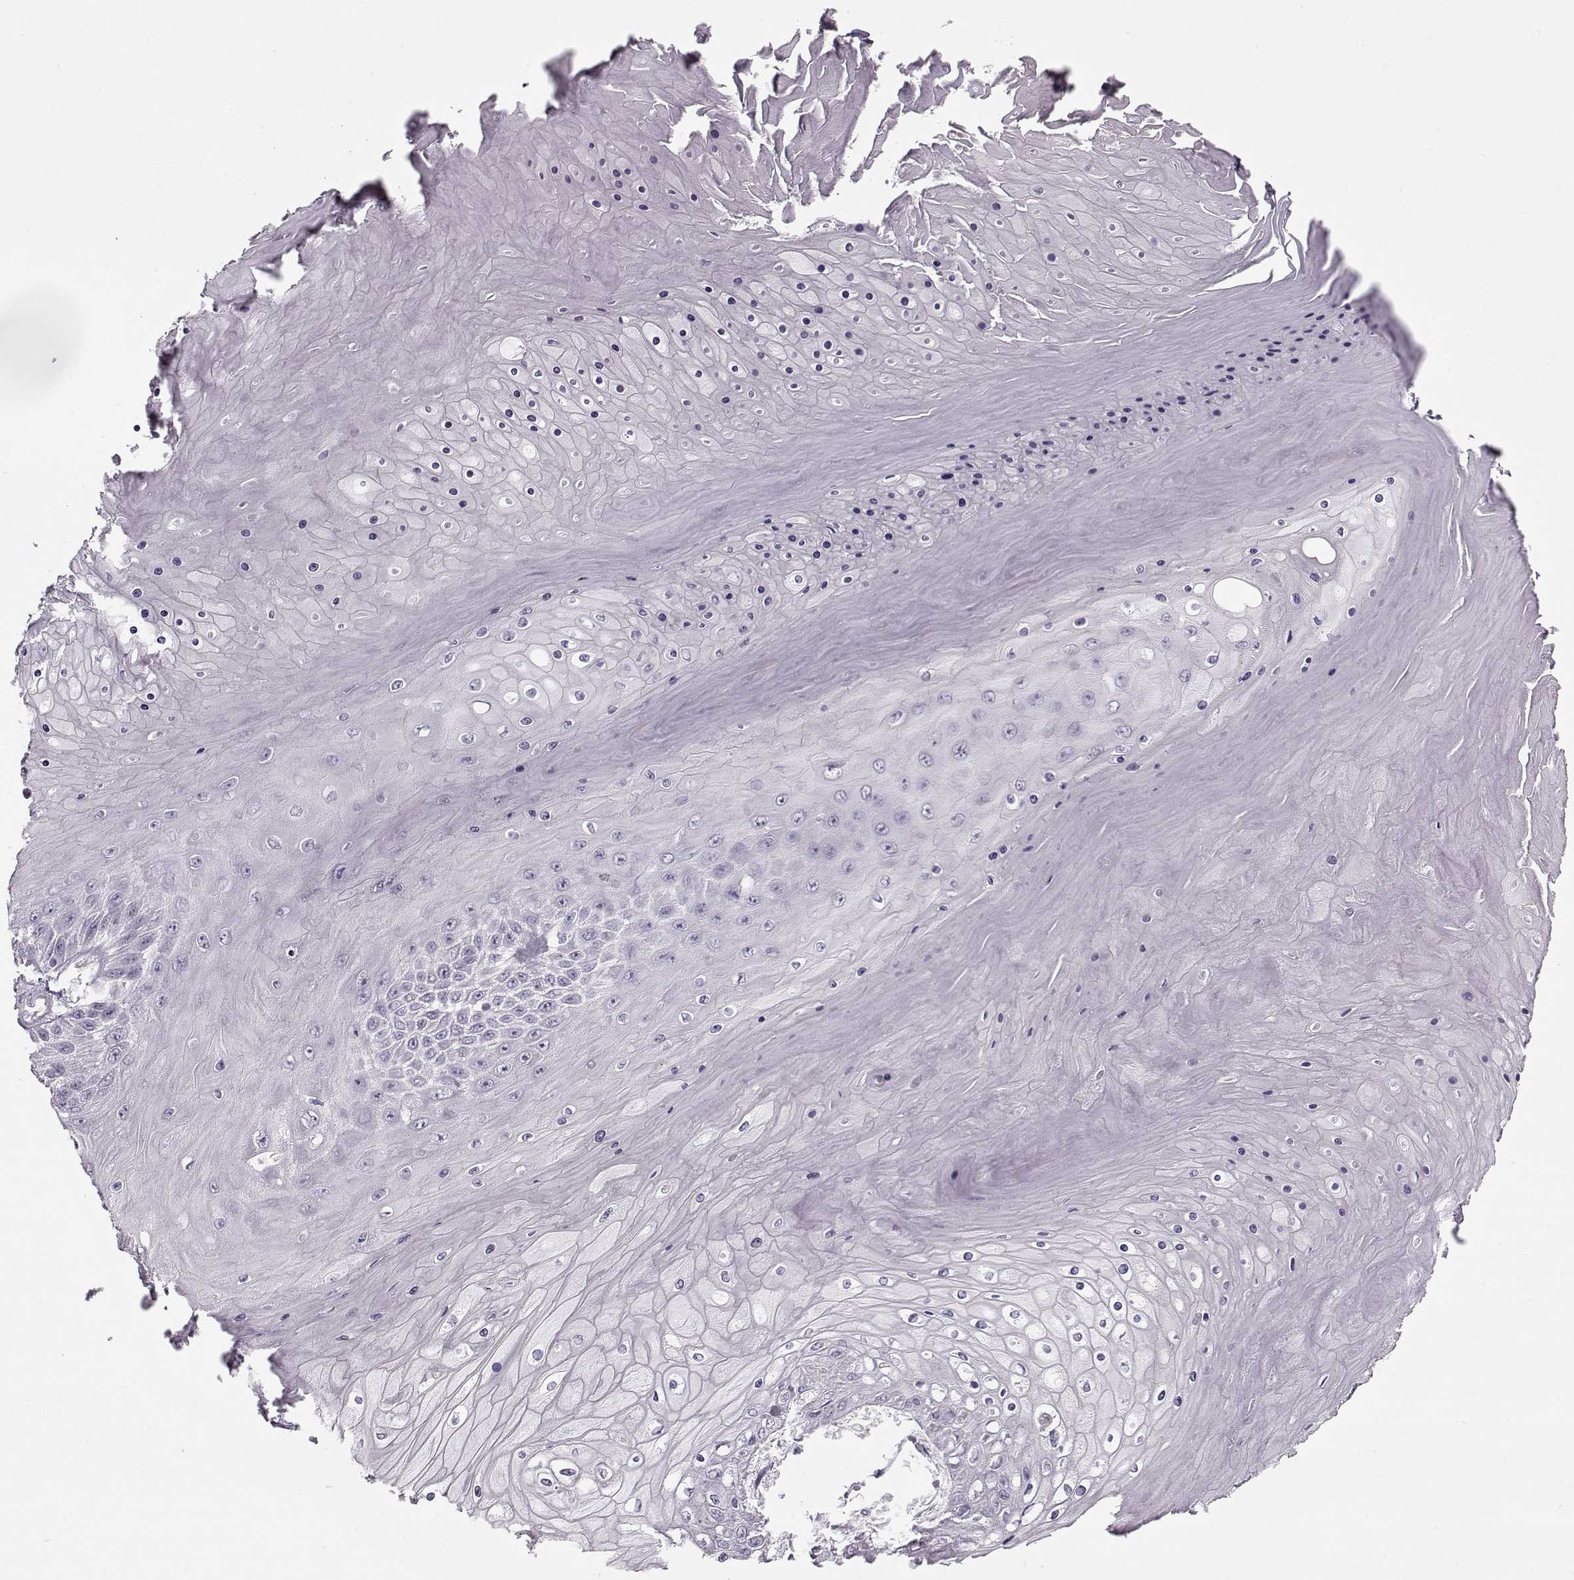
{"staining": {"intensity": "negative", "quantity": "none", "location": "none"}, "tissue": "skin cancer", "cell_type": "Tumor cells", "image_type": "cancer", "snomed": [{"axis": "morphology", "description": "Squamous cell carcinoma, NOS"}, {"axis": "topography", "description": "Skin"}], "caption": "Human squamous cell carcinoma (skin) stained for a protein using immunohistochemistry (IHC) demonstrates no expression in tumor cells.", "gene": "PNMT", "patient": {"sex": "male", "age": 62}}